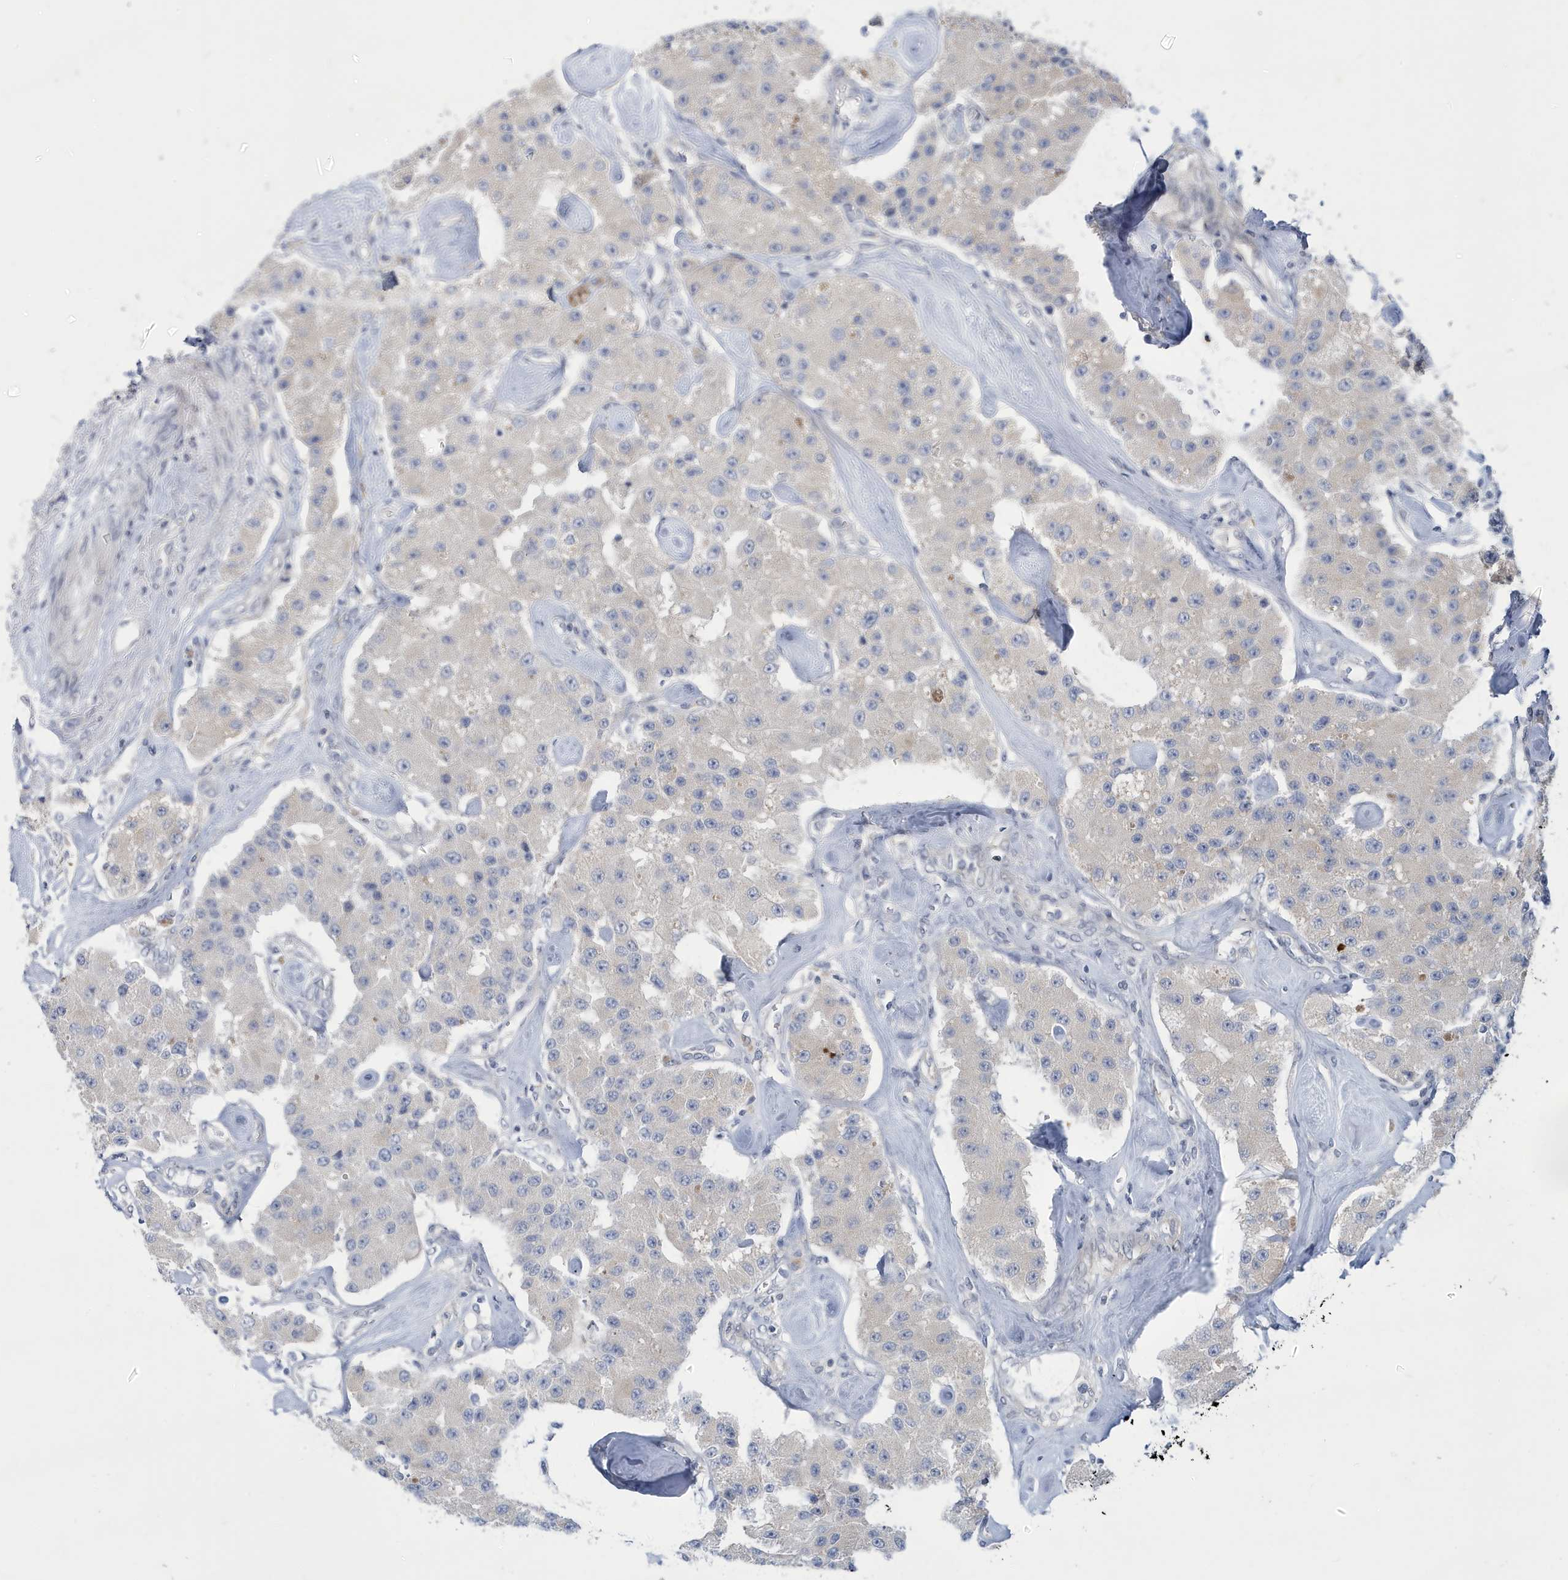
{"staining": {"intensity": "negative", "quantity": "none", "location": "none"}, "tissue": "carcinoid", "cell_type": "Tumor cells", "image_type": "cancer", "snomed": [{"axis": "morphology", "description": "Carcinoid, malignant, NOS"}, {"axis": "topography", "description": "Pancreas"}], "caption": "The immunohistochemistry photomicrograph has no significant expression in tumor cells of malignant carcinoid tissue.", "gene": "ZNF654", "patient": {"sex": "male", "age": 41}}